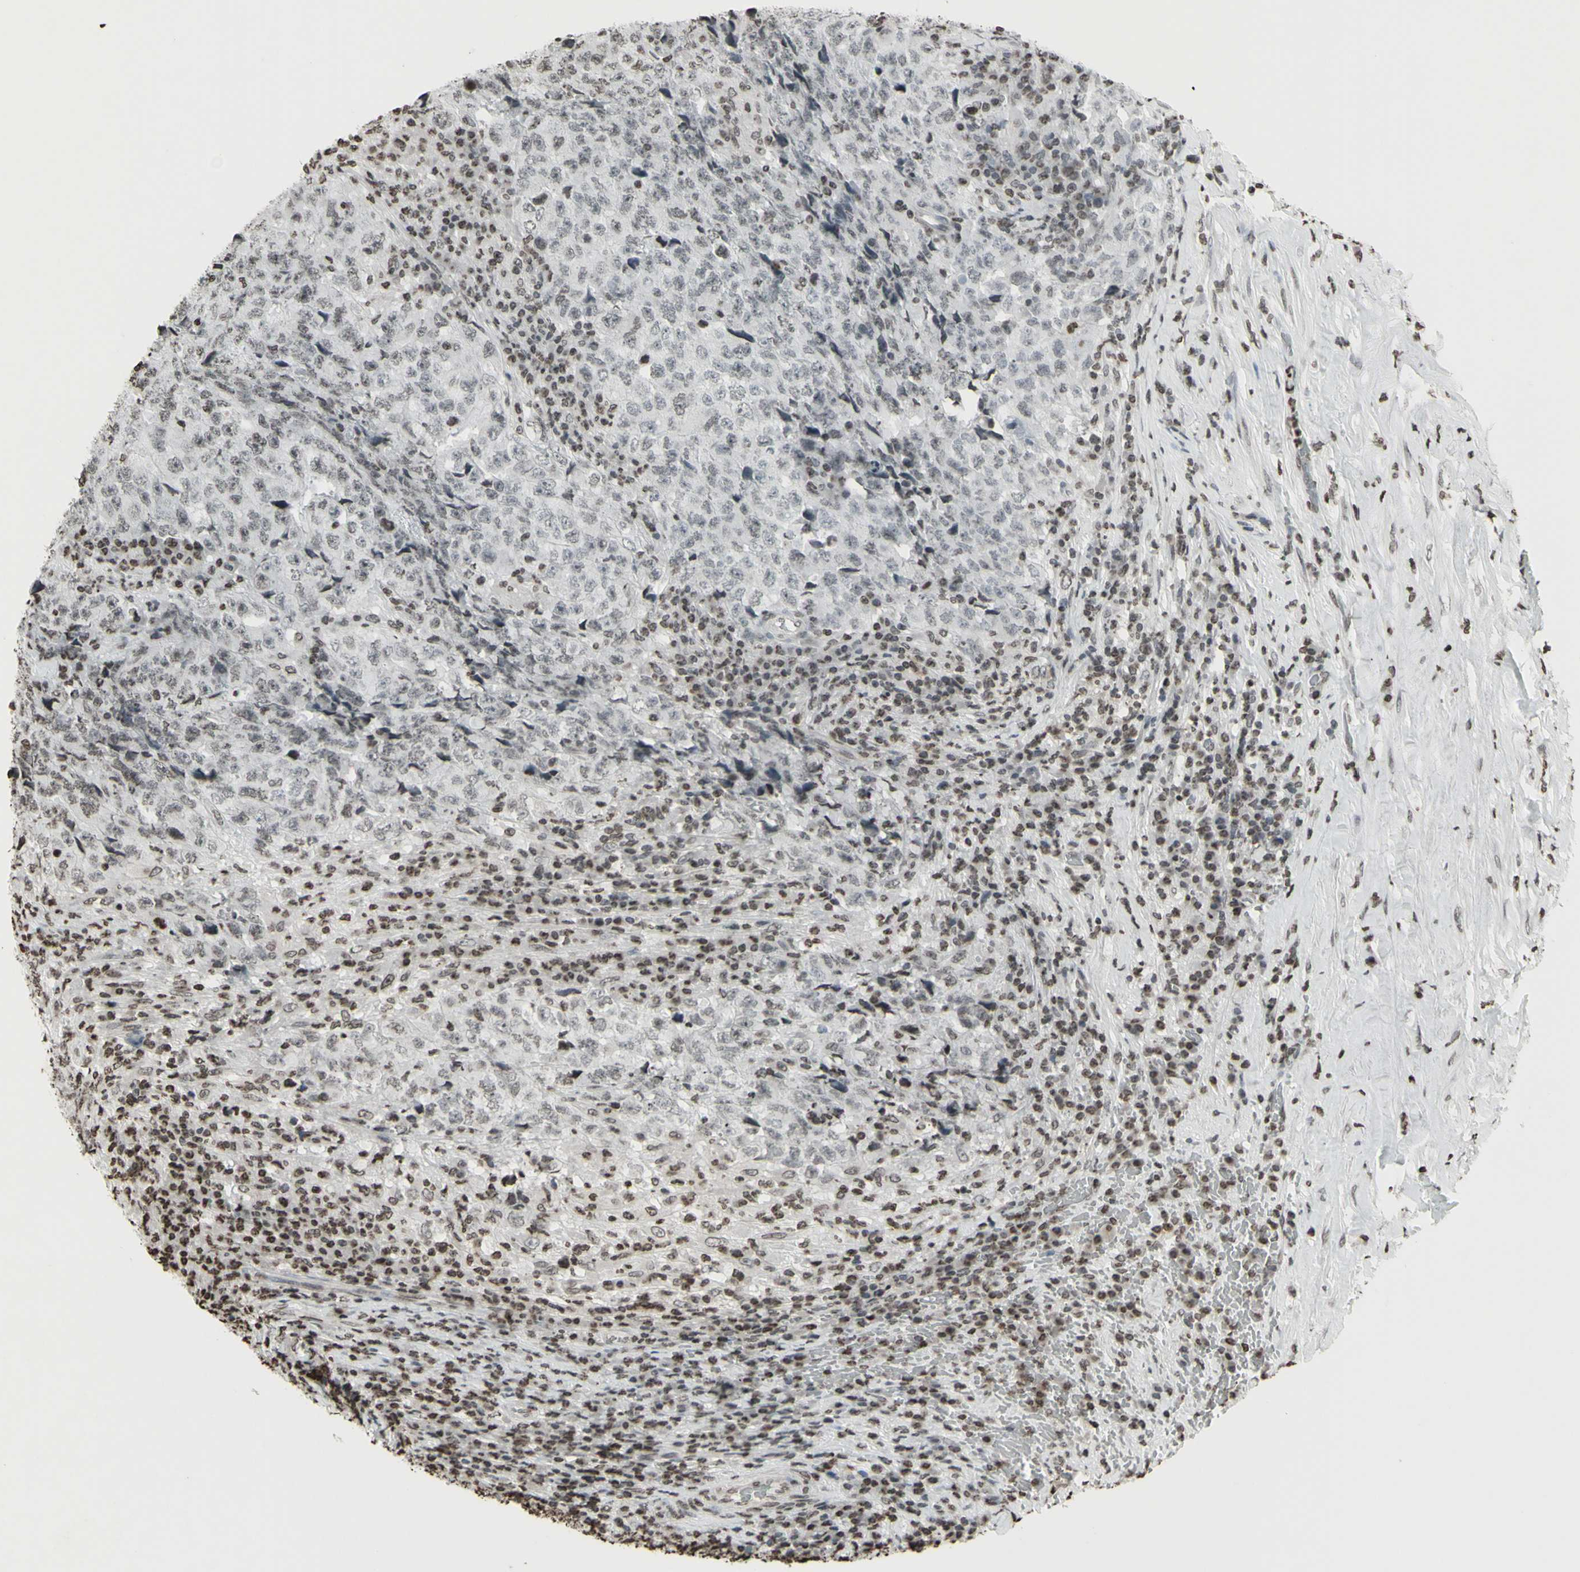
{"staining": {"intensity": "negative", "quantity": "none", "location": "none"}, "tissue": "testis cancer", "cell_type": "Tumor cells", "image_type": "cancer", "snomed": [{"axis": "morphology", "description": "Necrosis, NOS"}, {"axis": "morphology", "description": "Carcinoma, Embryonal, NOS"}, {"axis": "topography", "description": "Testis"}], "caption": "The image shows no staining of tumor cells in embryonal carcinoma (testis).", "gene": "CD79B", "patient": {"sex": "male", "age": 19}}